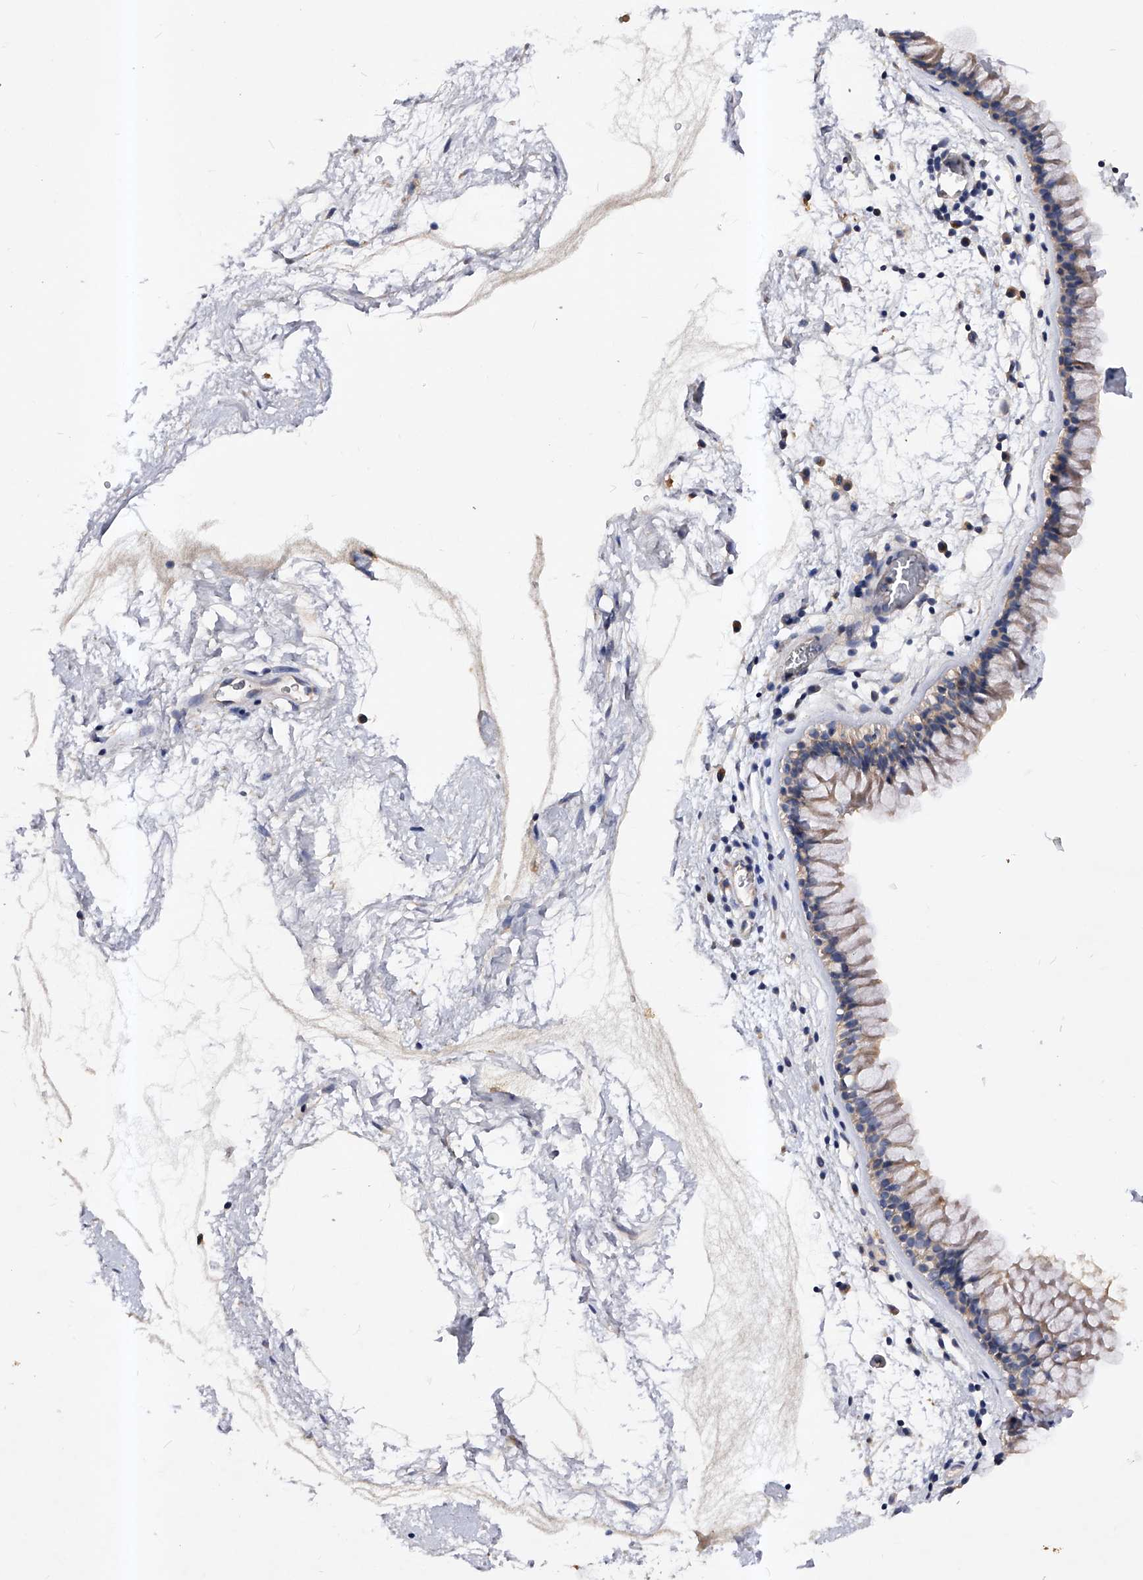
{"staining": {"intensity": "weak", "quantity": "25%-75%", "location": "cytoplasmic/membranous"}, "tissue": "nasopharynx", "cell_type": "Respiratory epithelial cells", "image_type": "normal", "snomed": [{"axis": "morphology", "description": "Normal tissue, NOS"}, {"axis": "morphology", "description": "Inflammation, NOS"}, {"axis": "topography", "description": "Nasopharynx"}], "caption": "Protein staining of normal nasopharynx shows weak cytoplasmic/membranous expression in about 25%-75% of respiratory epithelial cells.", "gene": "ARL4C", "patient": {"sex": "male", "age": 48}}